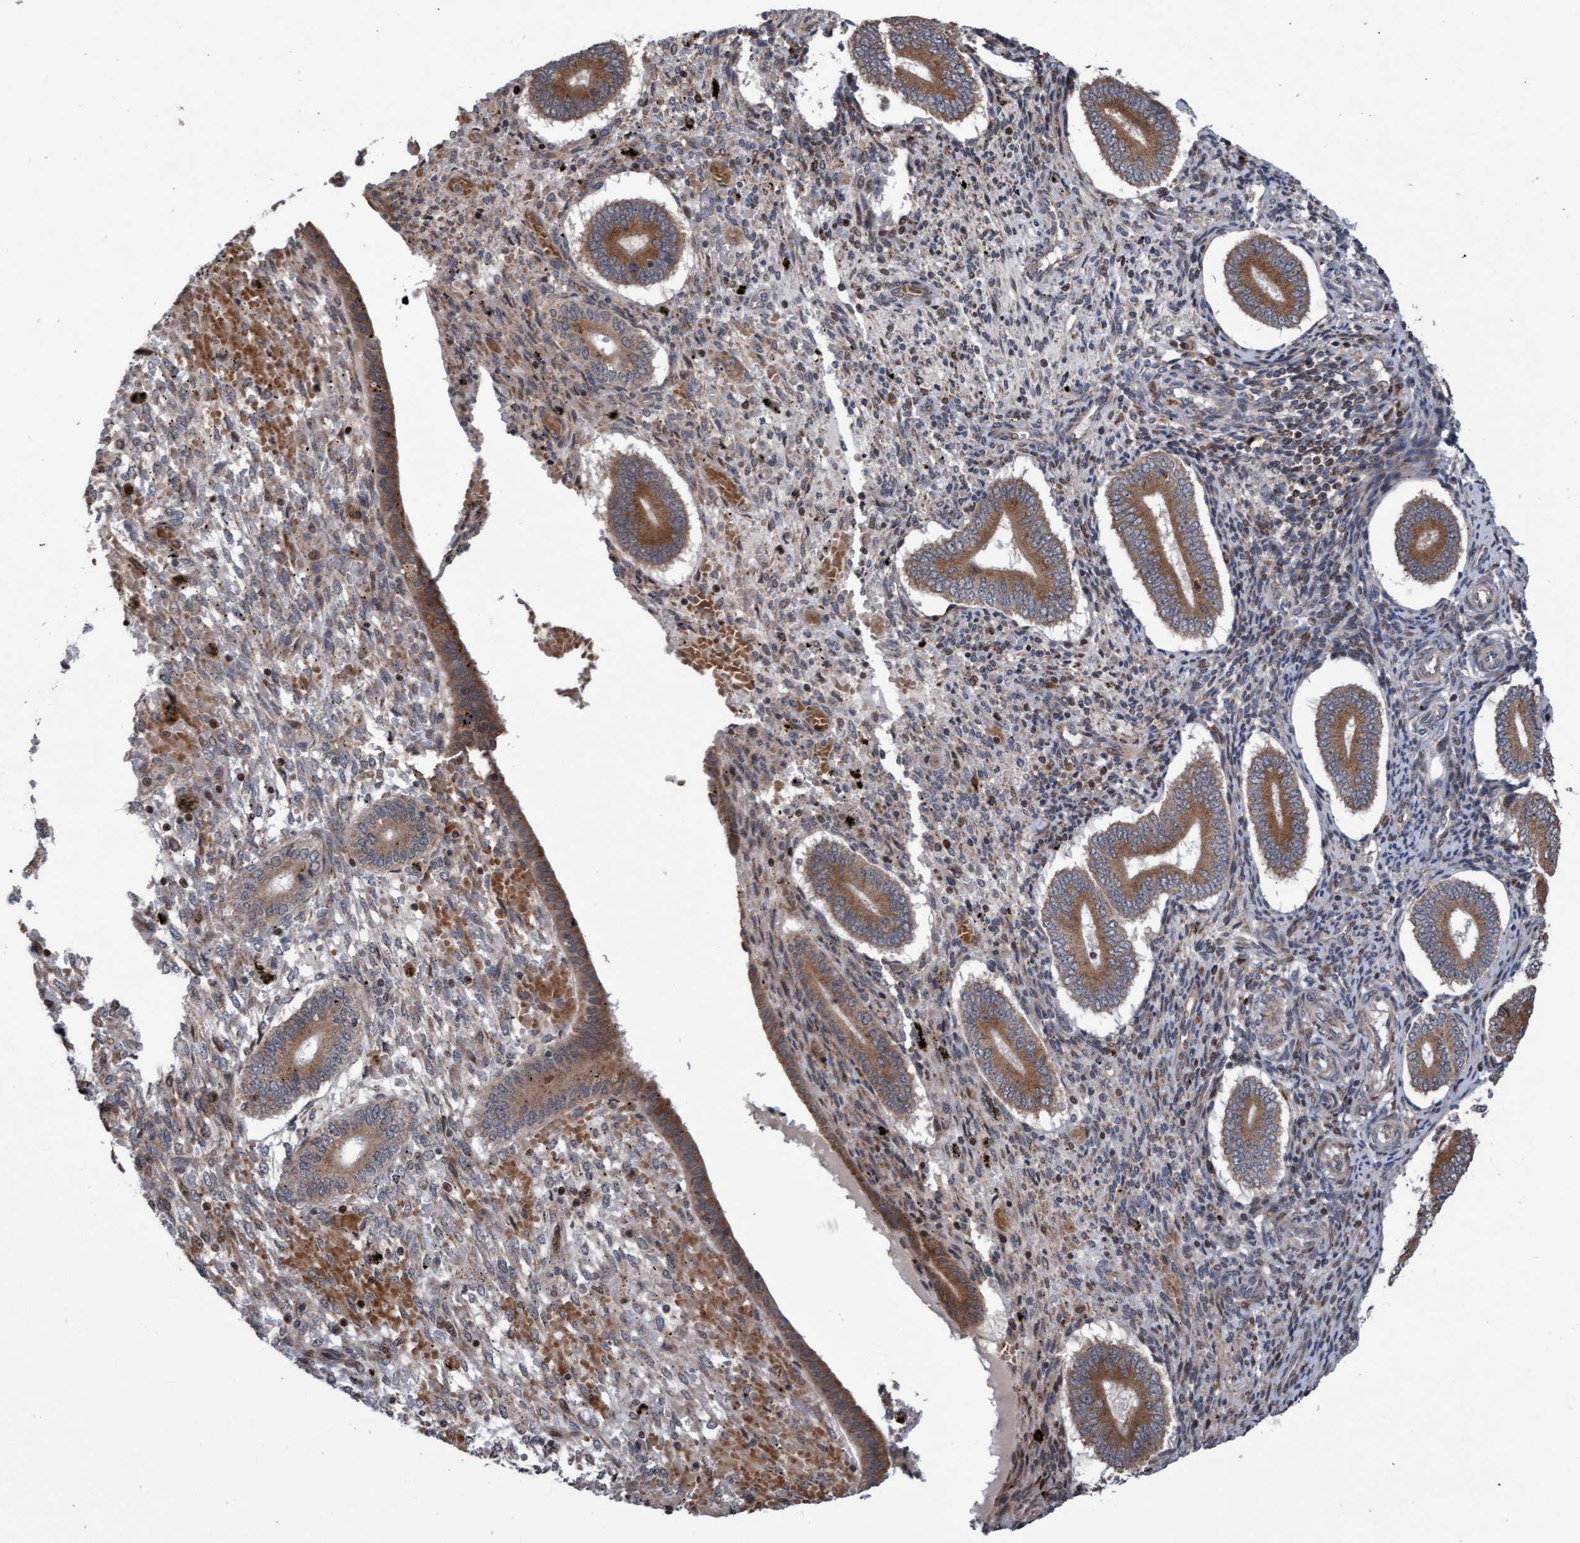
{"staining": {"intensity": "negative", "quantity": "none", "location": "none"}, "tissue": "endometrium", "cell_type": "Cells in endometrial stroma", "image_type": "normal", "snomed": [{"axis": "morphology", "description": "Normal tissue, NOS"}, {"axis": "topography", "description": "Endometrium"}], "caption": "This image is of benign endometrium stained with immunohistochemistry (IHC) to label a protein in brown with the nuclei are counter-stained blue. There is no expression in cells in endometrial stroma. Brightfield microscopy of immunohistochemistry stained with DAB (3,3'-diaminobenzidine) (brown) and hematoxylin (blue), captured at high magnification.", "gene": "PECR", "patient": {"sex": "female", "age": 42}}